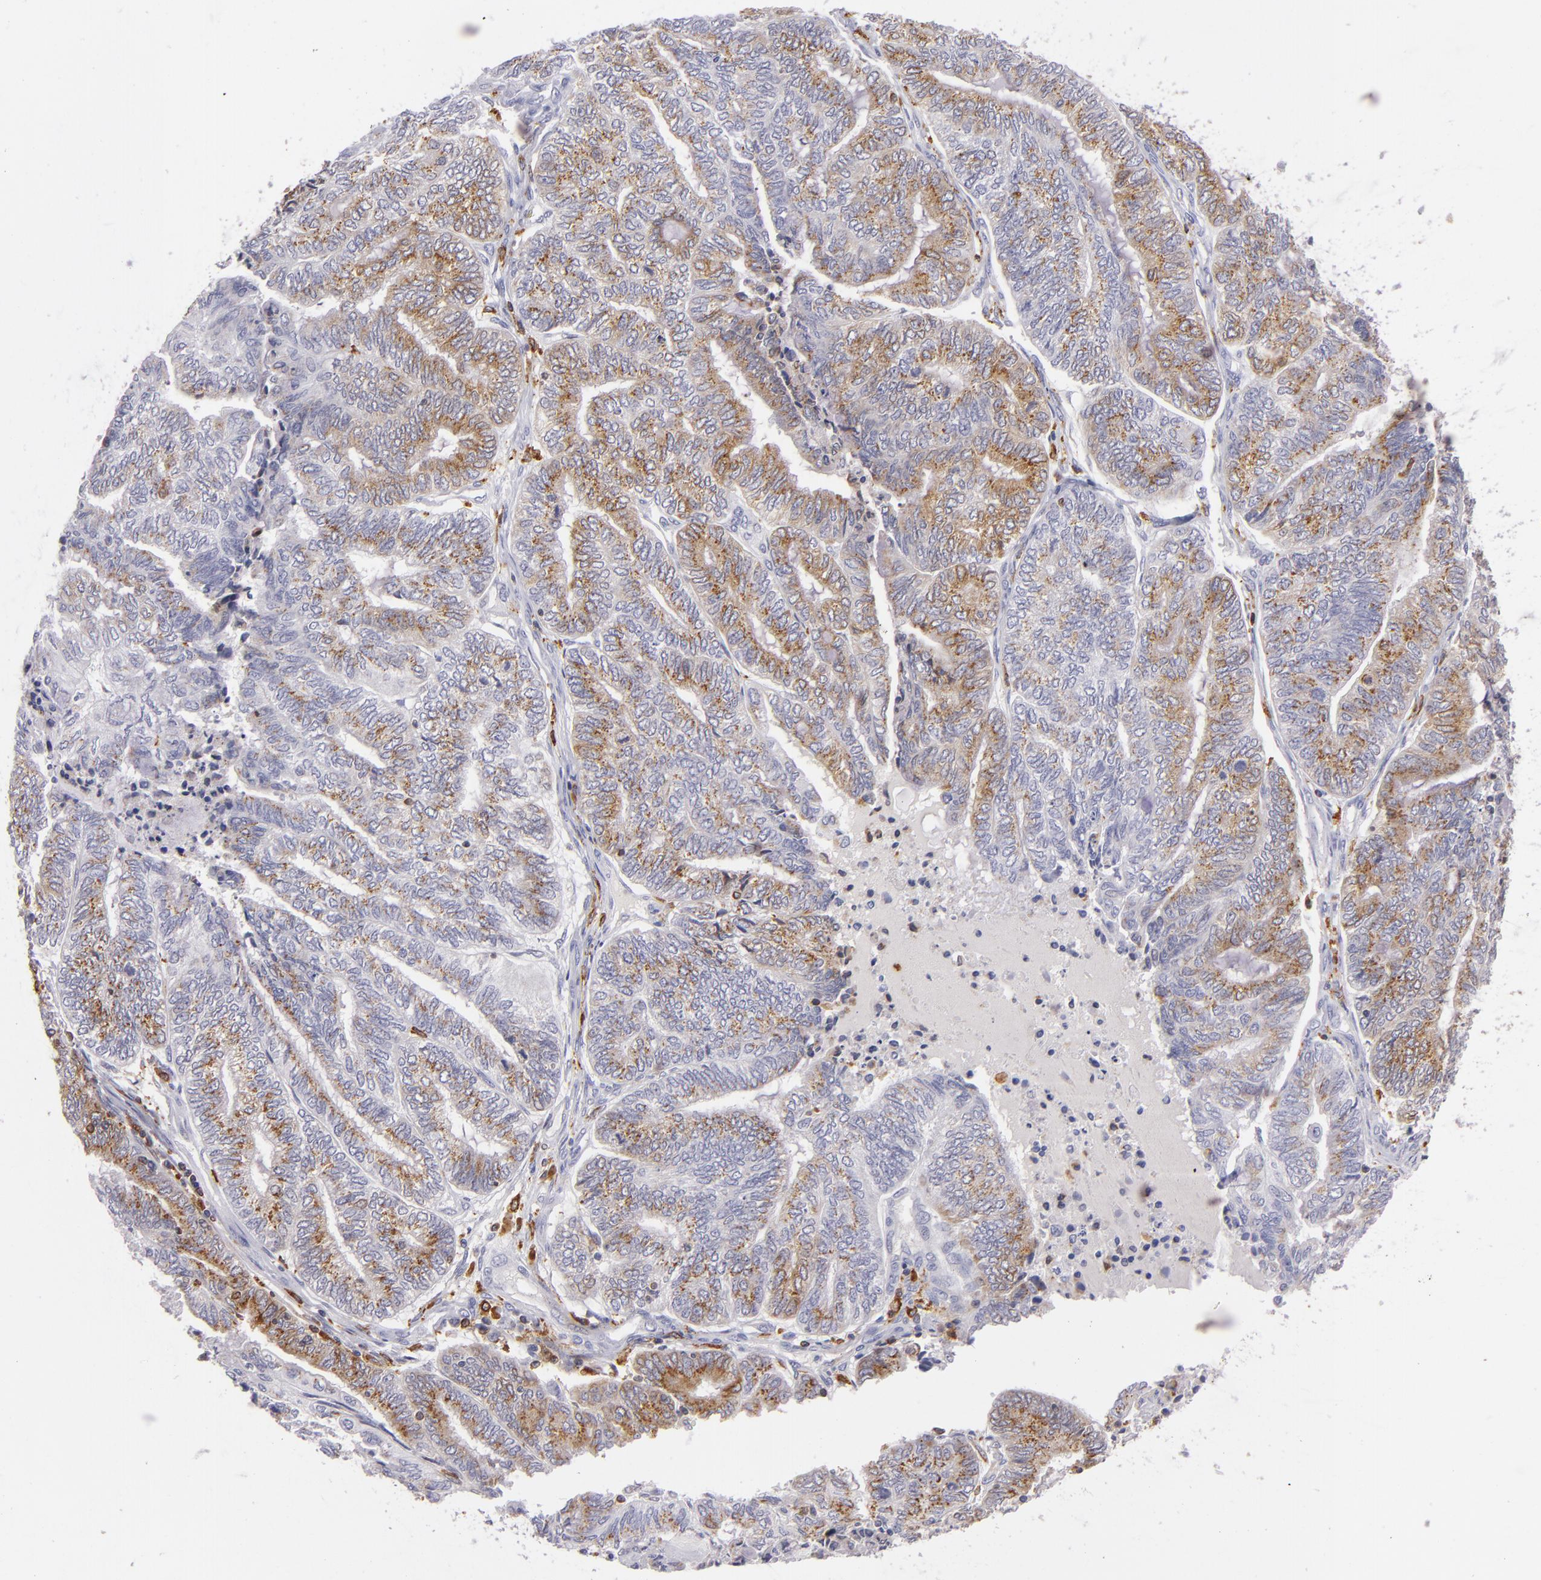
{"staining": {"intensity": "moderate", "quantity": "25%-75%", "location": "cytoplasmic/membranous"}, "tissue": "endometrial cancer", "cell_type": "Tumor cells", "image_type": "cancer", "snomed": [{"axis": "morphology", "description": "Adenocarcinoma, NOS"}, {"axis": "topography", "description": "Uterus"}, {"axis": "topography", "description": "Endometrium"}], "caption": "Immunohistochemistry (DAB (3,3'-diaminobenzidine)) staining of adenocarcinoma (endometrial) reveals moderate cytoplasmic/membranous protein staining in about 25%-75% of tumor cells. (IHC, brightfield microscopy, high magnification).", "gene": "CD74", "patient": {"sex": "female", "age": 70}}